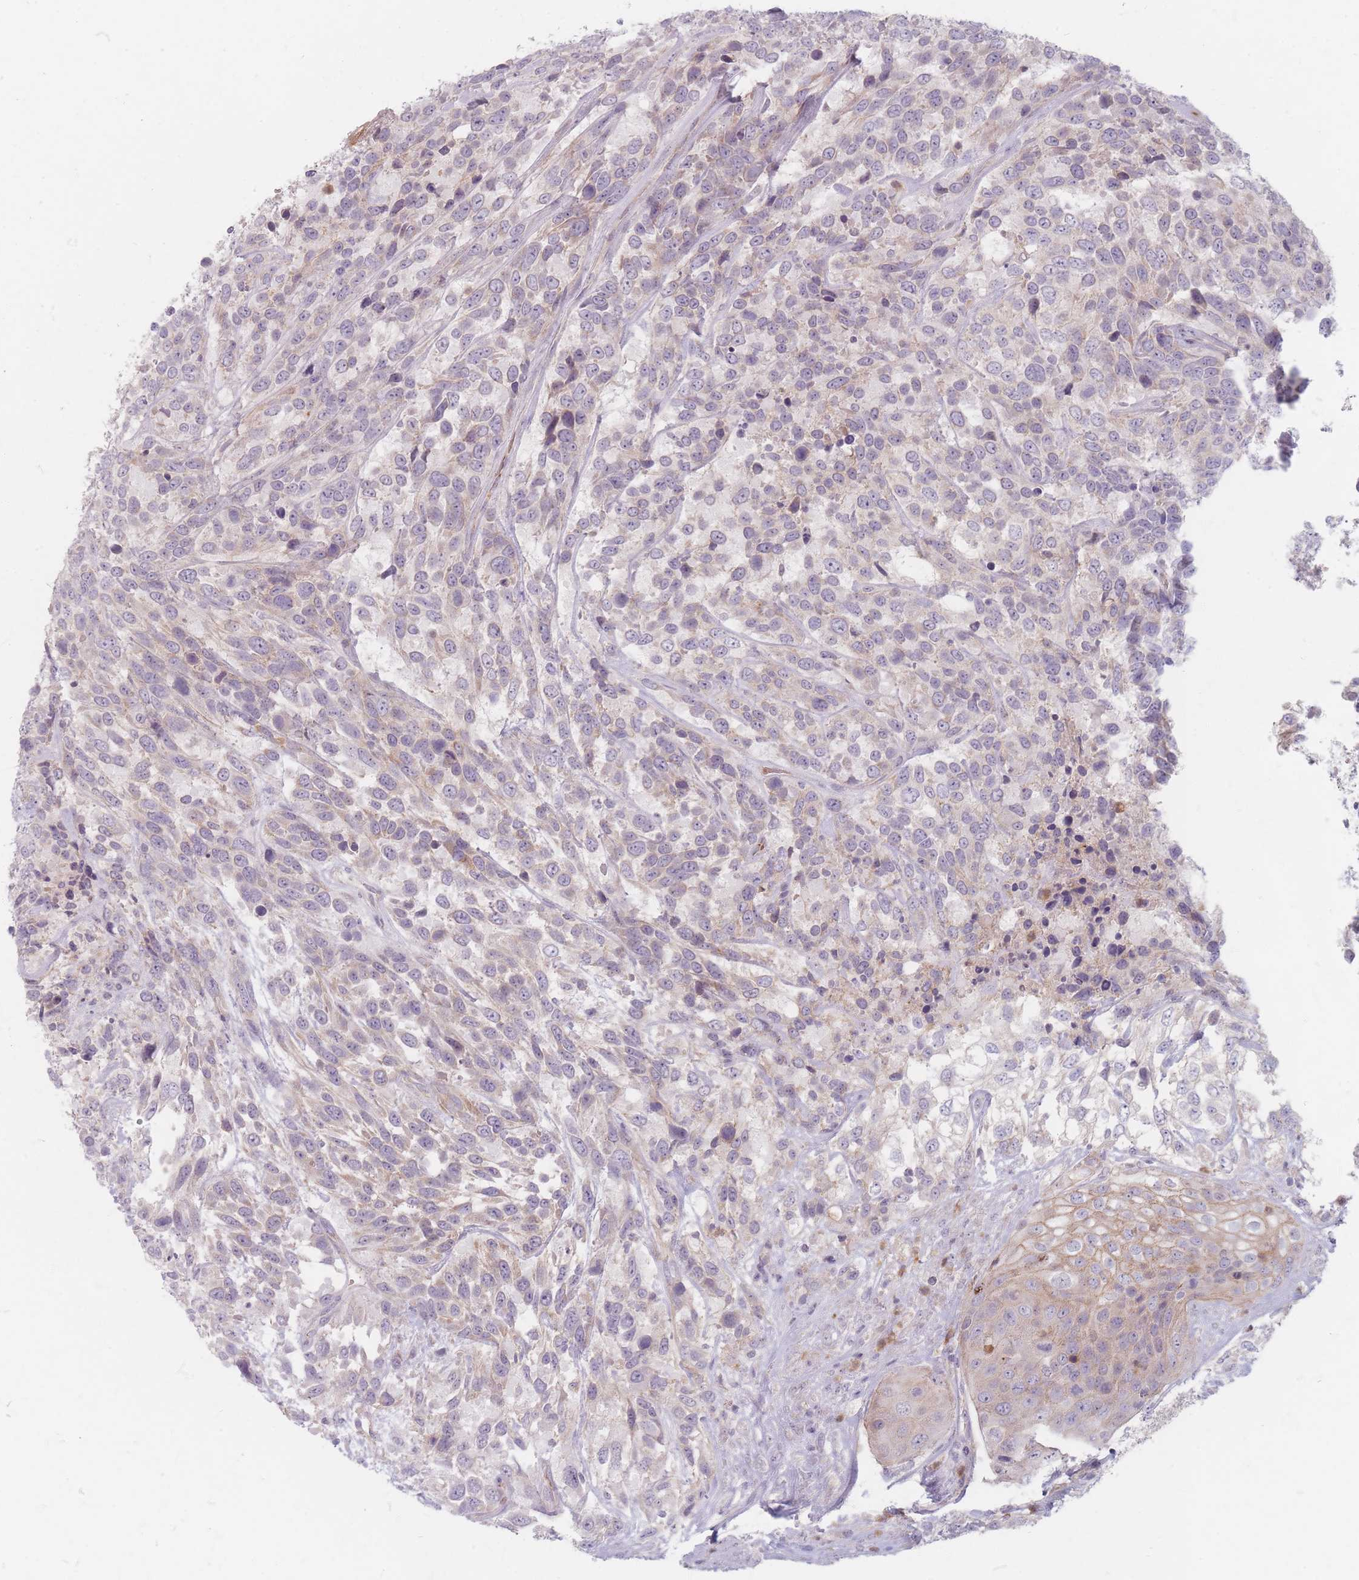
{"staining": {"intensity": "moderate", "quantity": "<25%", "location": "cytoplasmic/membranous"}, "tissue": "urothelial cancer", "cell_type": "Tumor cells", "image_type": "cancer", "snomed": [{"axis": "morphology", "description": "Urothelial carcinoma, High grade"}, {"axis": "topography", "description": "Urinary bladder"}], "caption": "Immunohistochemistry (IHC) staining of high-grade urothelial carcinoma, which demonstrates low levels of moderate cytoplasmic/membranous staining in about <25% of tumor cells indicating moderate cytoplasmic/membranous protein expression. The staining was performed using DAB (3,3'-diaminobenzidine) (brown) for protein detection and nuclei were counterstained in hematoxylin (blue).", "gene": "CHCHD7", "patient": {"sex": "female", "age": 70}}